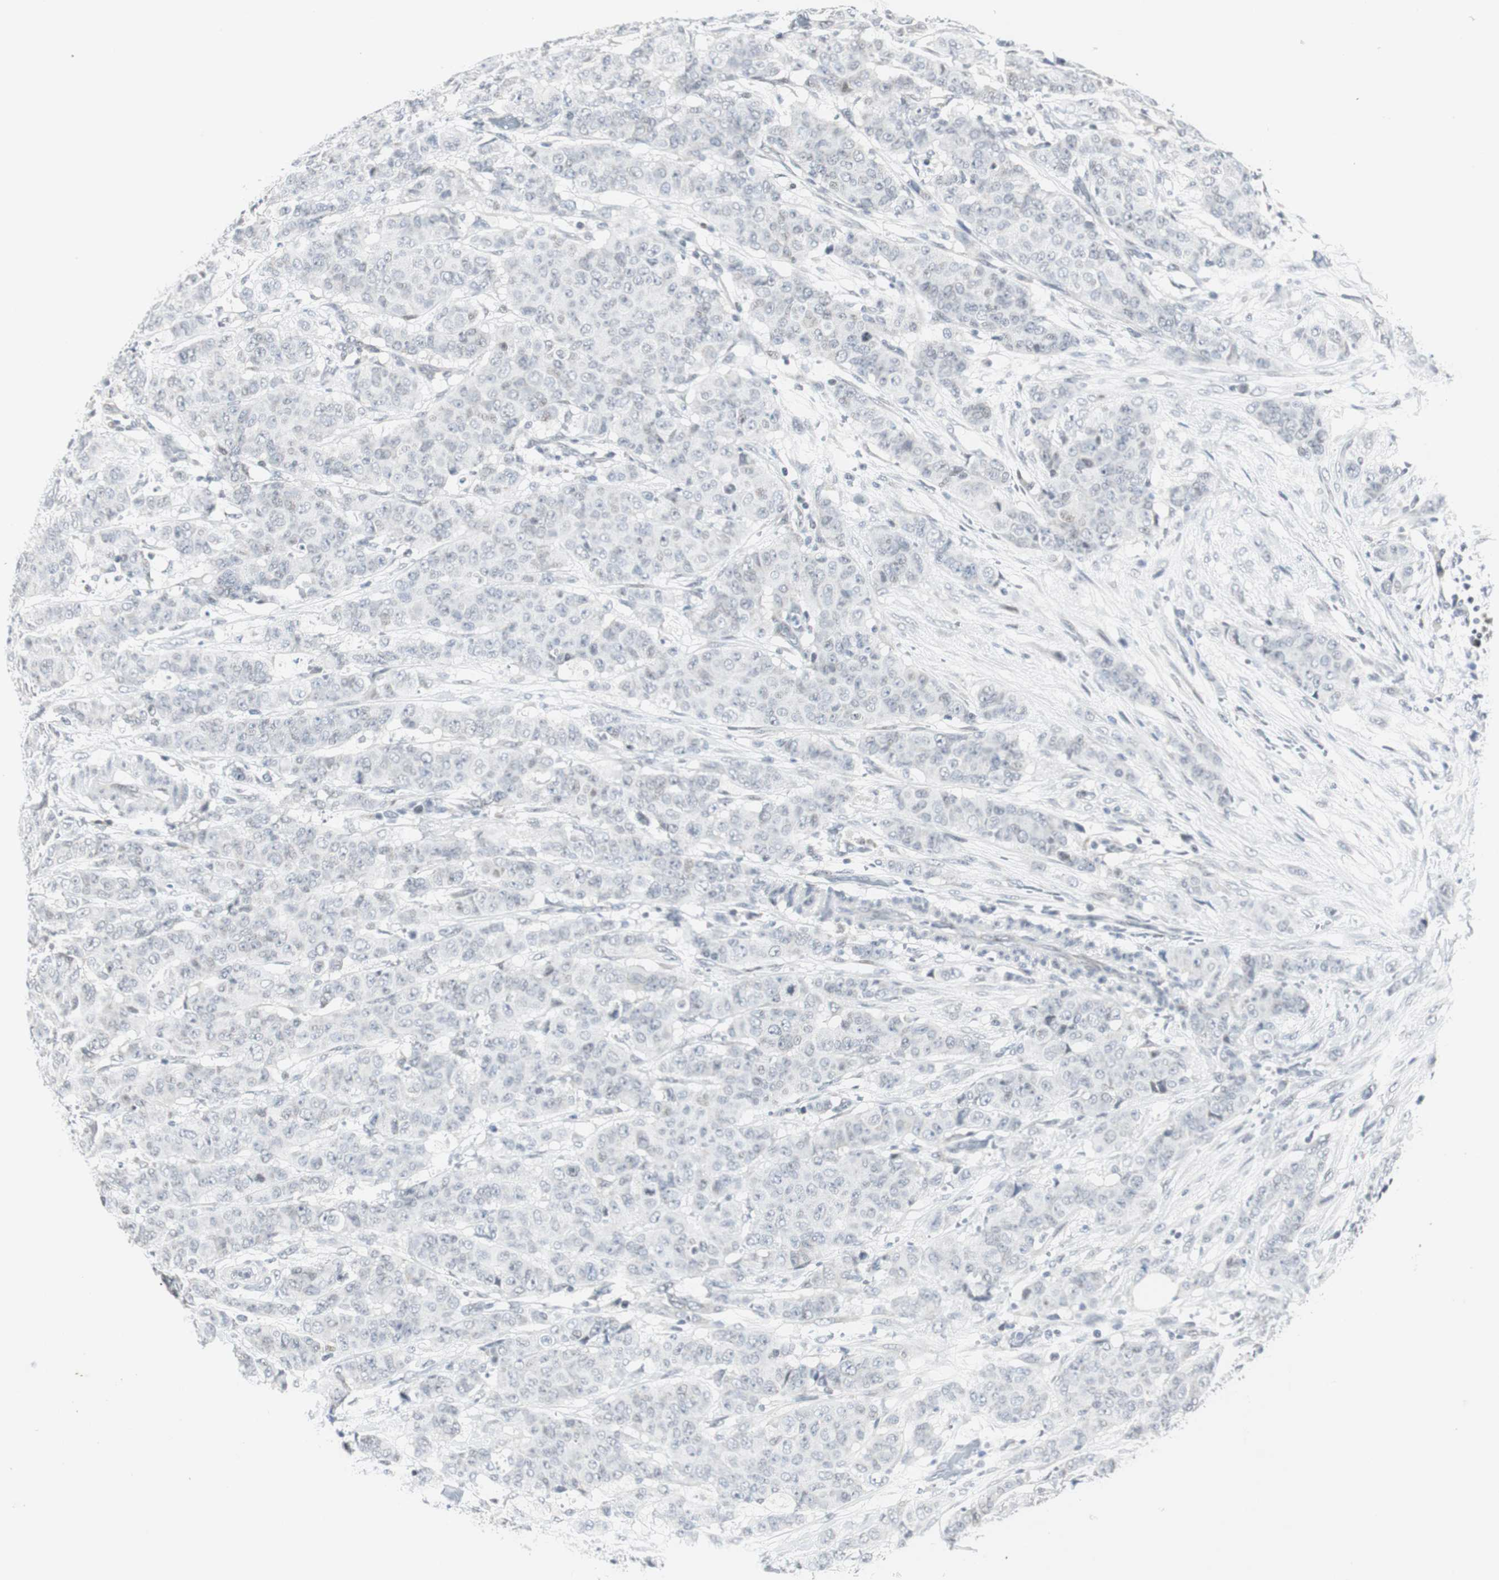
{"staining": {"intensity": "negative", "quantity": "none", "location": "none"}, "tissue": "breast cancer", "cell_type": "Tumor cells", "image_type": "cancer", "snomed": [{"axis": "morphology", "description": "Duct carcinoma"}, {"axis": "topography", "description": "Breast"}], "caption": "Histopathology image shows no protein positivity in tumor cells of breast cancer (infiltrating ductal carcinoma) tissue.", "gene": "MTA1", "patient": {"sex": "female", "age": 40}}